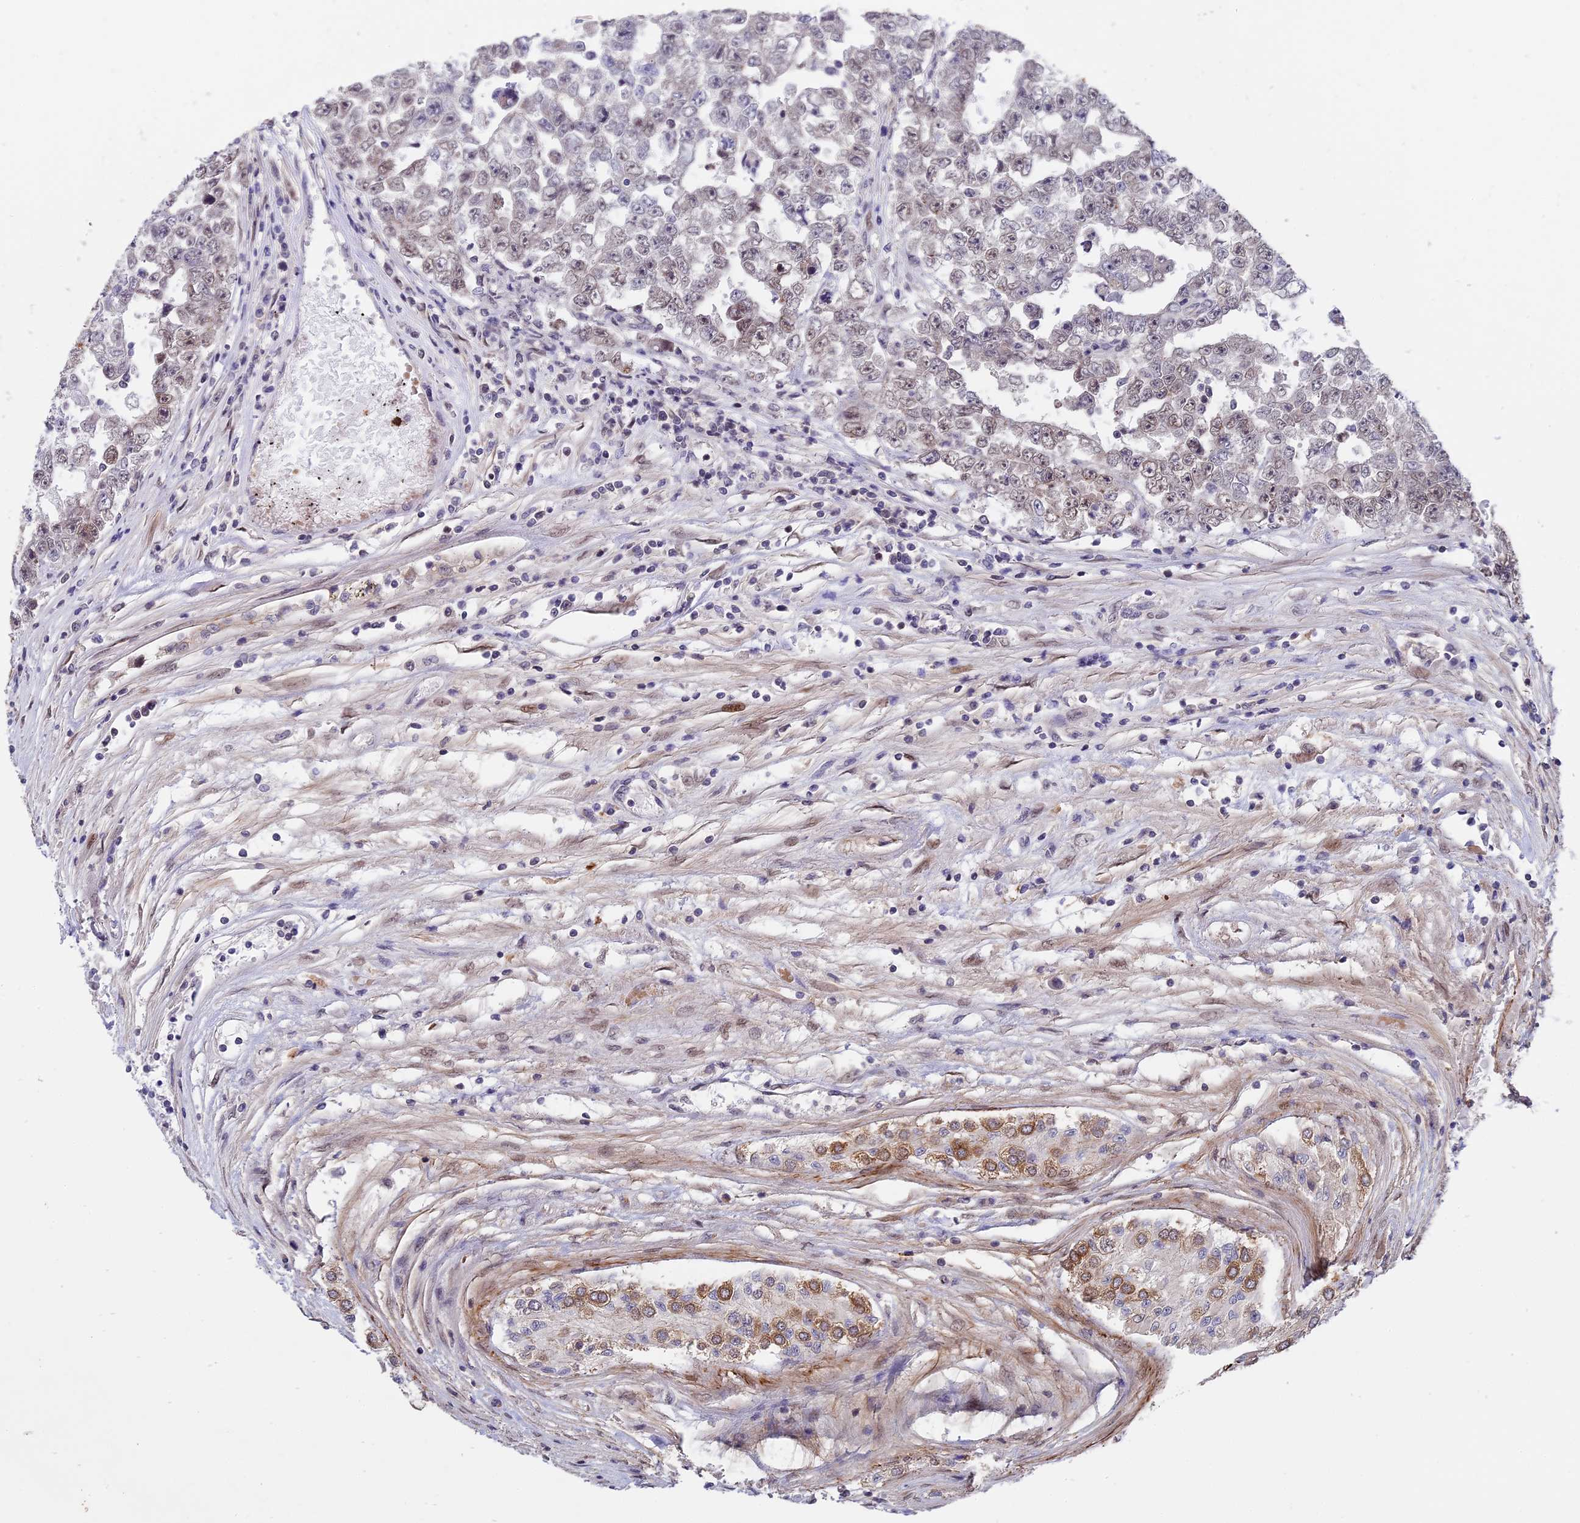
{"staining": {"intensity": "weak", "quantity": "<25%", "location": "nuclear"}, "tissue": "testis cancer", "cell_type": "Tumor cells", "image_type": "cancer", "snomed": [{"axis": "morphology", "description": "Carcinoma, Embryonal, NOS"}, {"axis": "topography", "description": "Testis"}], "caption": "This micrograph is of embryonal carcinoma (testis) stained with immunohistochemistry to label a protein in brown with the nuclei are counter-stained blue. There is no positivity in tumor cells.", "gene": "PYGO1", "patient": {"sex": "male", "age": 25}}